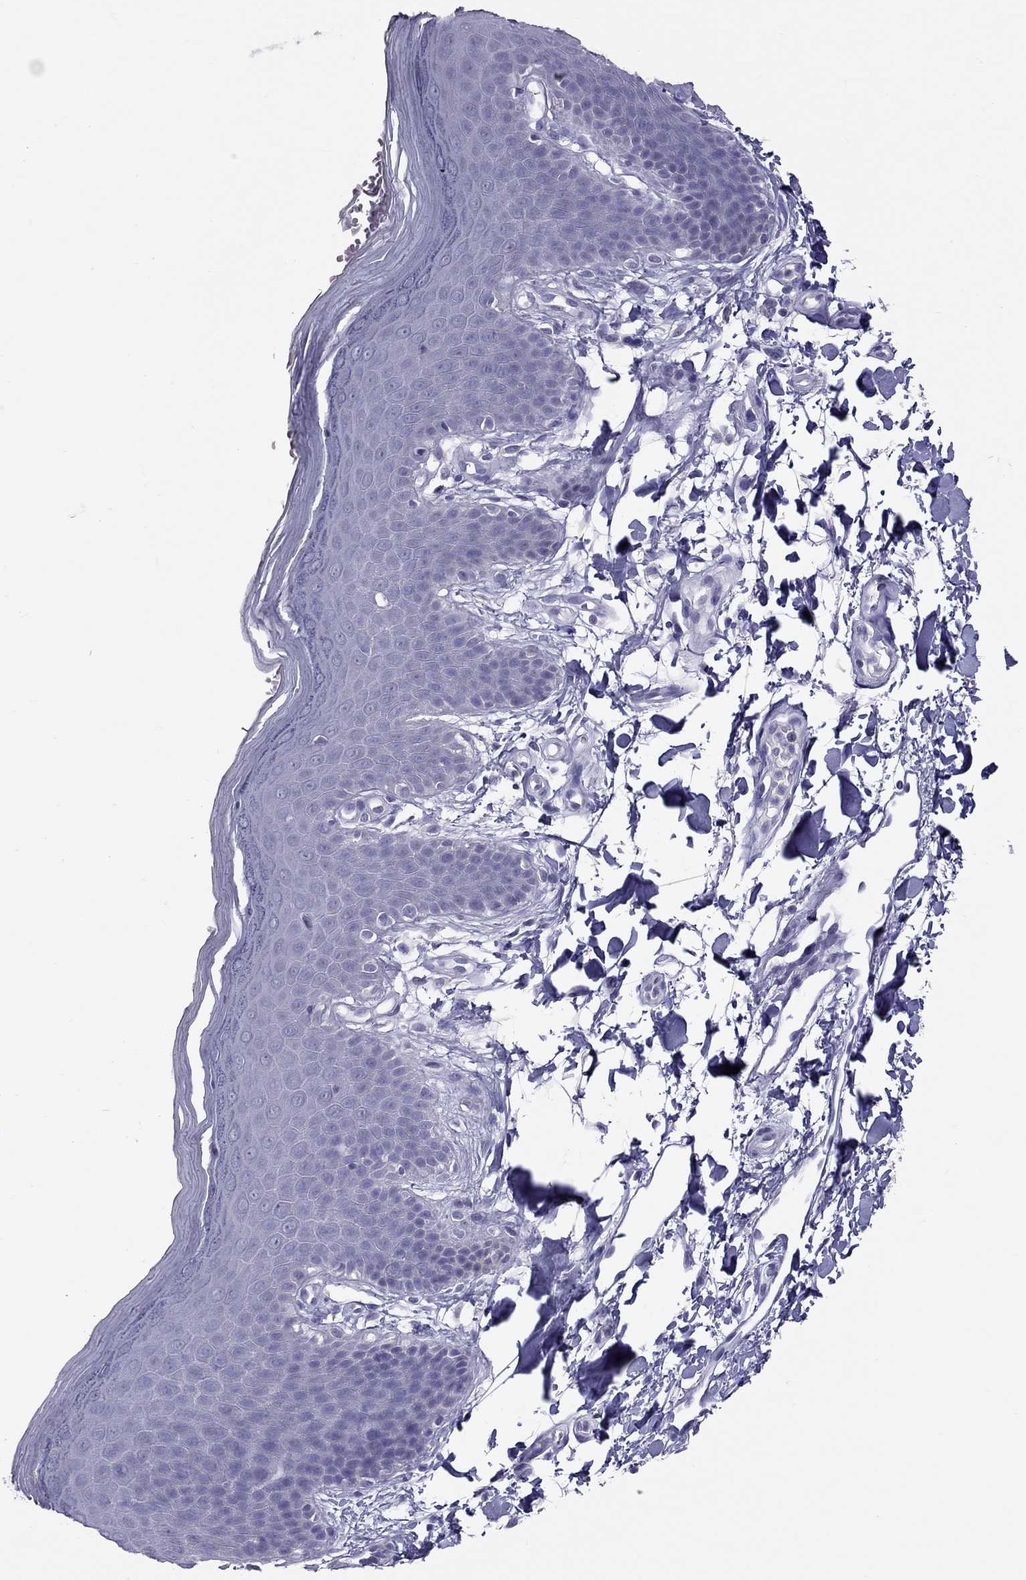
{"staining": {"intensity": "negative", "quantity": "none", "location": "none"}, "tissue": "skin", "cell_type": "Epidermal cells", "image_type": "normal", "snomed": [{"axis": "morphology", "description": "Normal tissue, NOS"}, {"axis": "topography", "description": "Anal"}], "caption": "Epidermal cells are negative for brown protein staining in unremarkable skin. (Immunohistochemistry (ihc), brightfield microscopy, high magnification).", "gene": "IL17REL", "patient": {"sex": "male", "age": 53}}